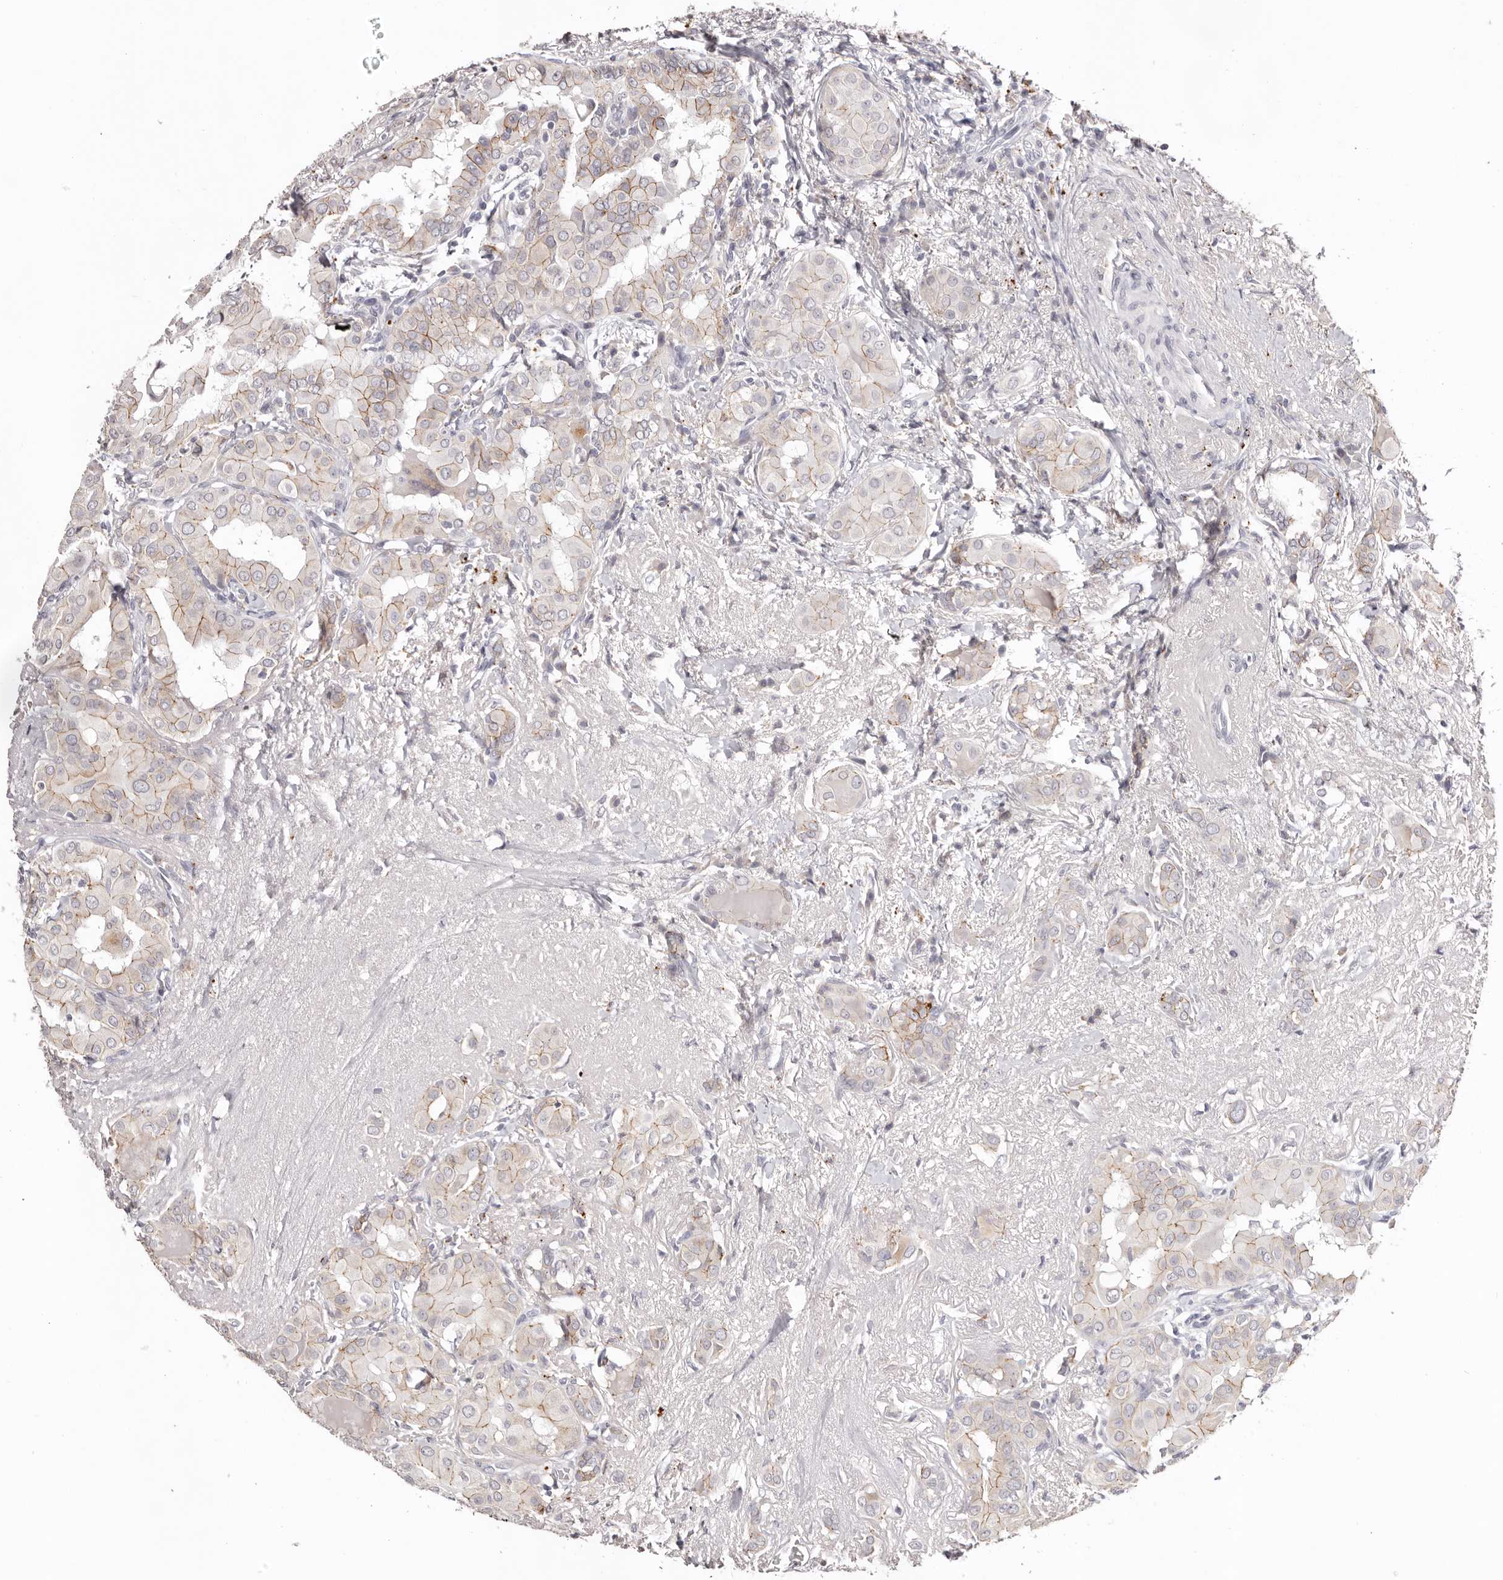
{"staining": {"intensity": "weak", "quantity": "25%-75%", "location": "cytoplasmic/membranous"}, "tissue": "thyroid cancer", "cell_type": "Tumor cells", "image_type": "cancer", "snomed": [{"axis": "morphology", "description": "Papillary adenocarcinoma, NOS"}, {"axis": "topography", "description": "Thyroid gland"}], "caption": "Thyroid cancer (papillary adenocarcinoma) tissue demonstrates weak cytoplasmic/membranous staining in about 25%-75% of tumor cells", "gene": "PCDHB6", "patient": {"sex": "male", "age": 33}}